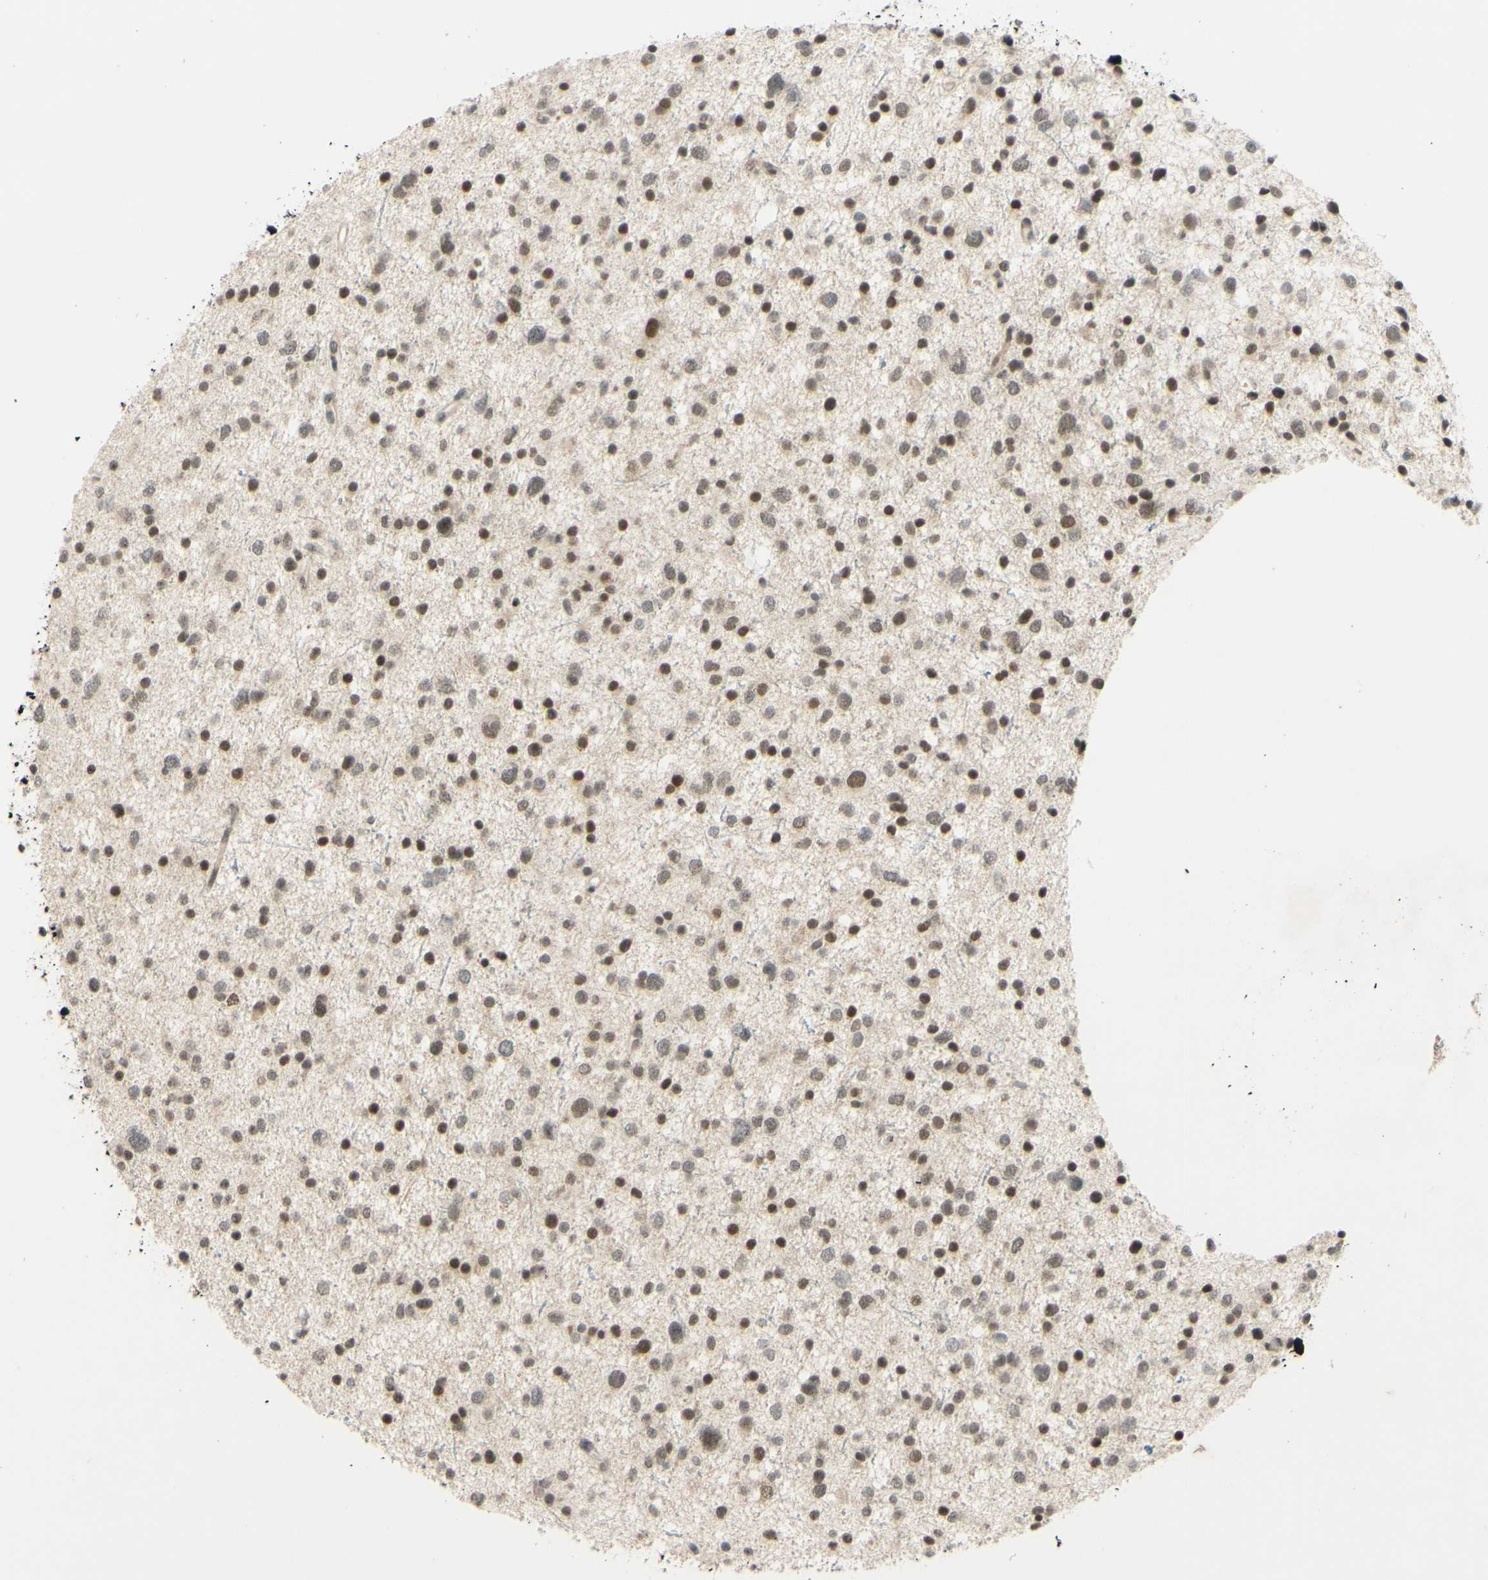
{"staining": {"intensity": "moderate", "quantity": ">75%", "location": "nuclear"}, "tissue": "glioma", "cell_type": "Tumor cells", "image_type": "cancer", "snomed": [{"axis": "morphology", "description": "Glioma, malignant, Low grade"}, {"axis": "topography", "description": "Brain"}], "caption": "IHC of glioma reveals medium levels of moderate nuclear staining in about >75% of tumor cells. The staining was performed using DAB (3,3'-diaminobenzidine), with brown indicating positive protein expression. Nuclei are stained blue with hematoxylin.", "gene": "SMARCB1", "patient": {"sex": "female", "age": 37}}